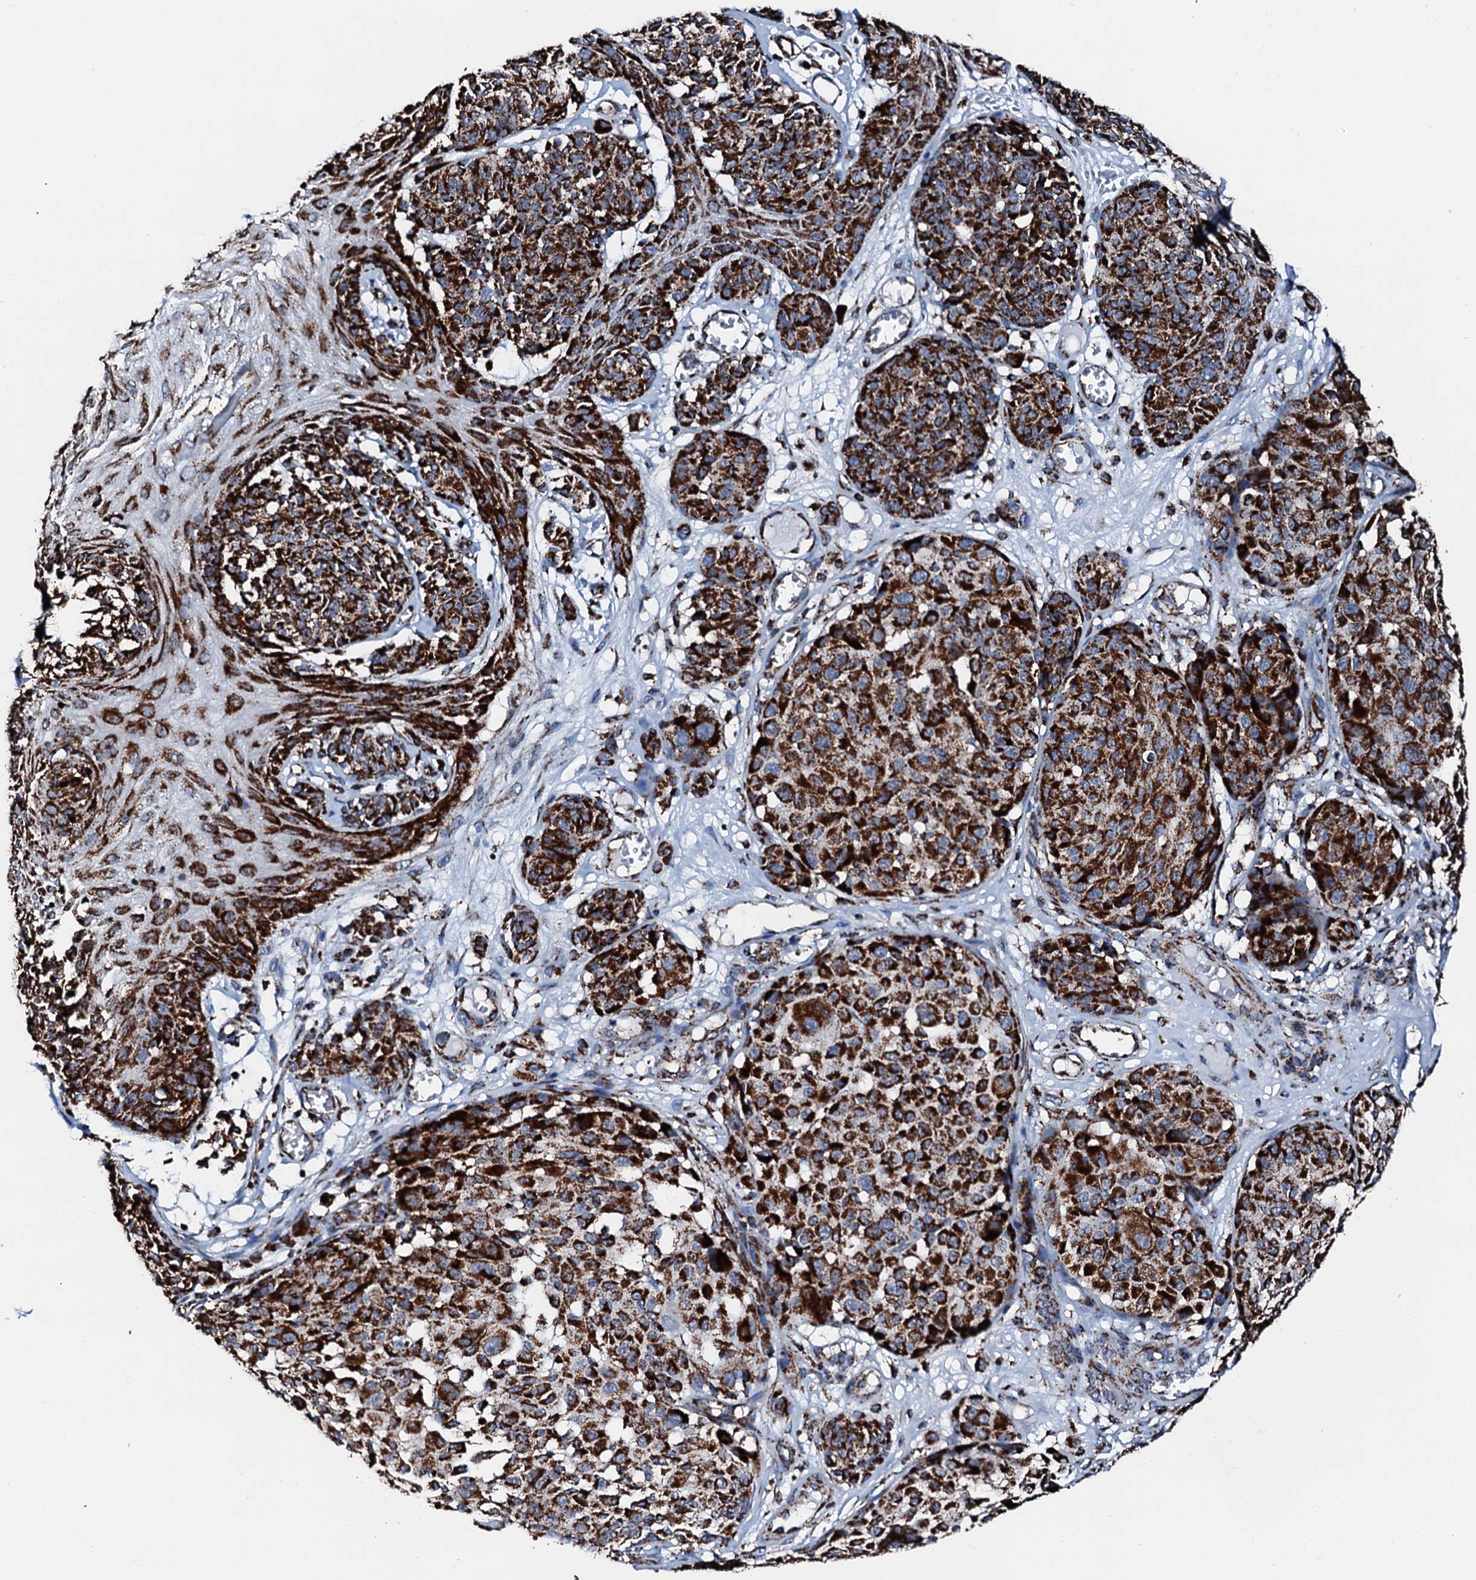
{"staining": {"intensity": "strong", "quantity": ">75%", "location": "cytoplasmic/membranous"}, "tissue": "melanoma", "cell_type": "Tumor cells", "image_type": "cancer", "snomed": [{"axis": "morphology", "description": "Malignant melanoma, NOS"}, {"axis": "topography", "description": "Skin"}], "caption": "Immunohistochemistry (DAB (3,3'-diaminobenzidine)) staining of melanoma exhibits strong cytoplasmic/membranous protein expression in approximately >75% of tumor cells. Immunohistochemistry stains the protein in brown and the nuclei are stained blue.", "gene": "HADH", "patient": {"sex": "male", "age": 83}}